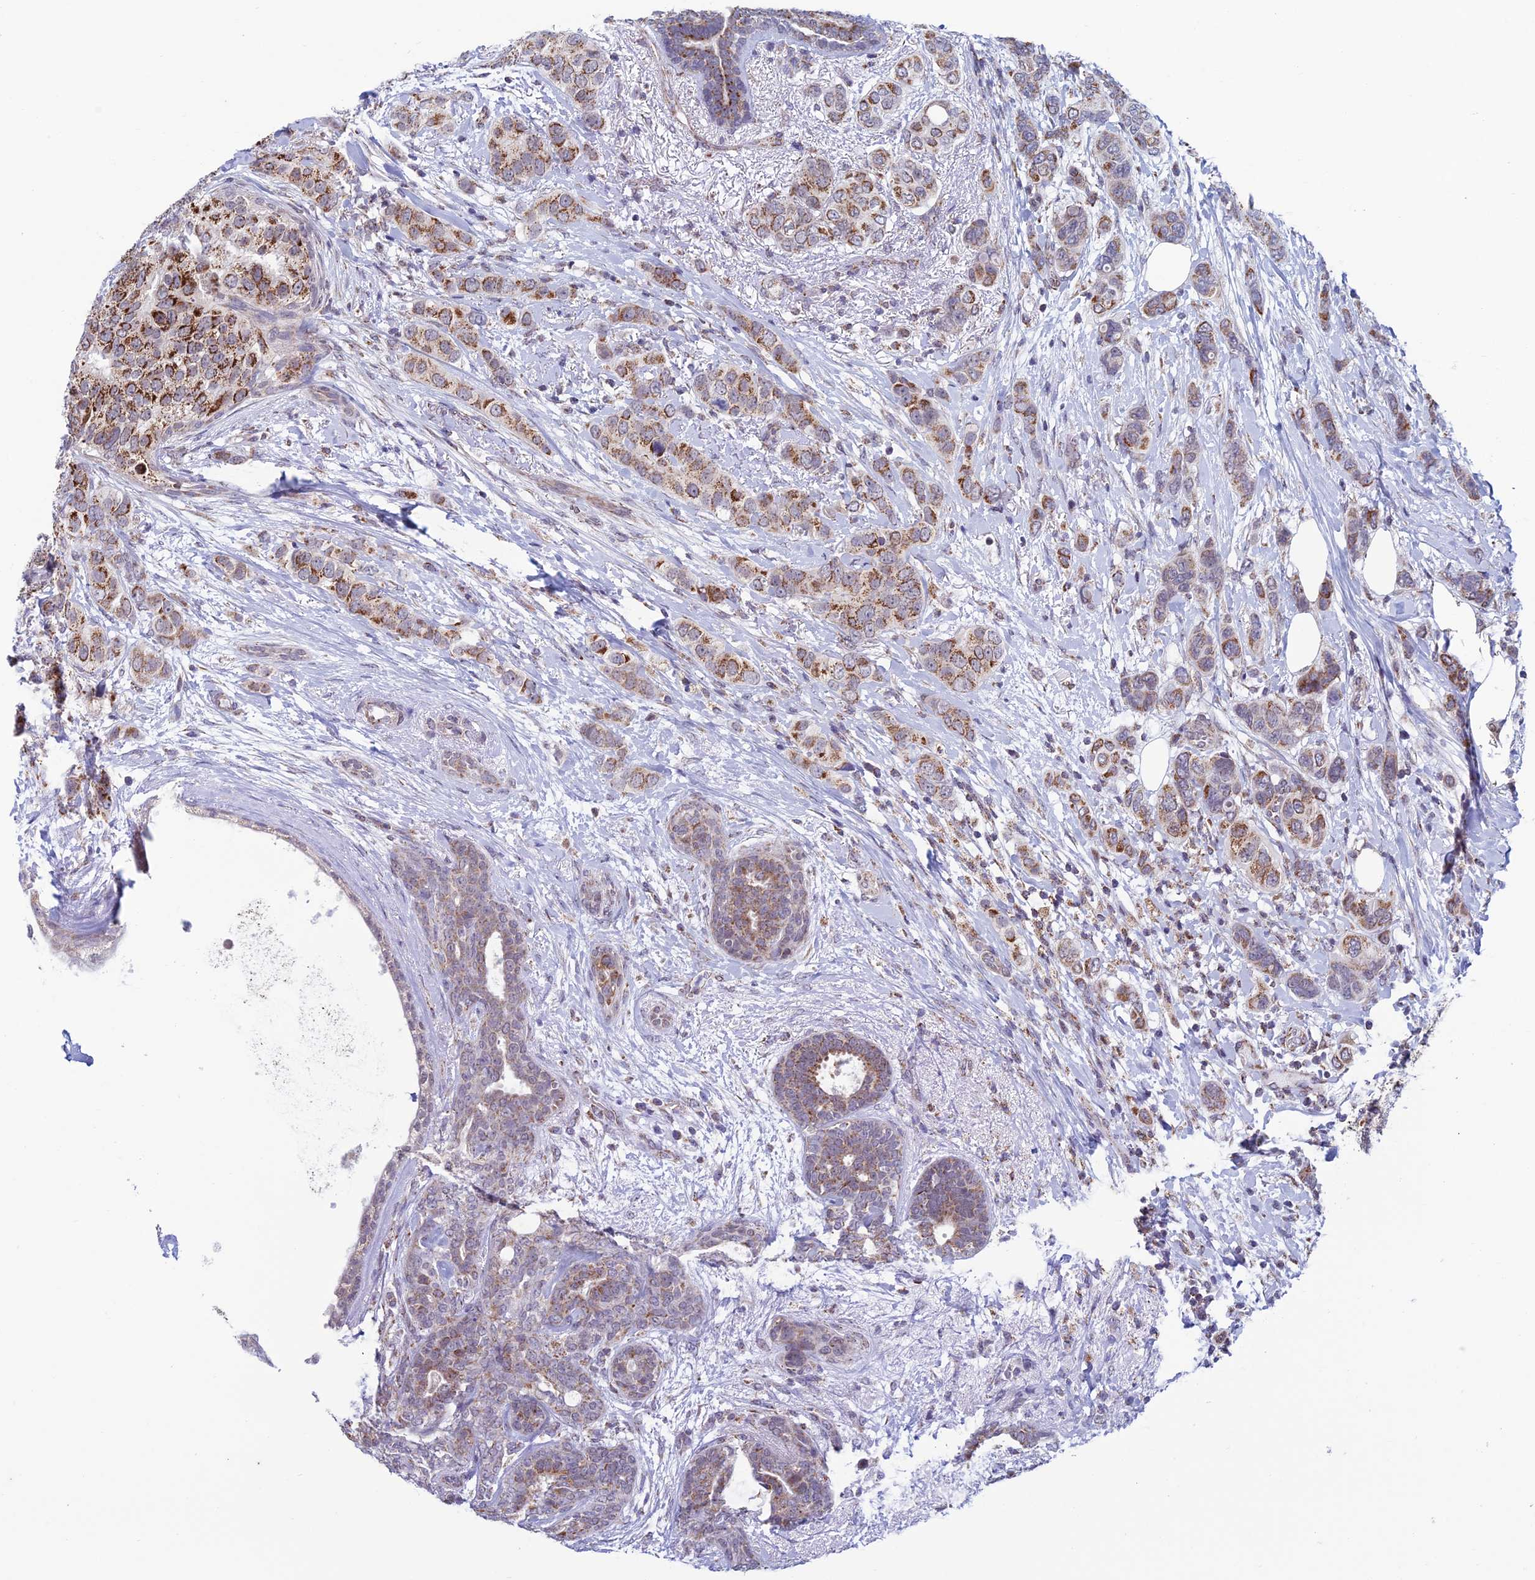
{"staining": {"intensity": "moderate", "quantity": ">75%", "location": "cytoplasmic/membranous"}, "tissue": "breast cancer", "cell_type": "Tumor cells", "image_type": "cancer", "snomed": [{"axis": "morphology", "description": "Lobular carcinoma"}, {"axis": "topography", "description": "Breast"}], "caption": "There is medium levels of moderate cytoplasmic/membranous positivity in tumor cells of lobular carcinoma (breast), as demonstrated by immunohistochemical staining (brown color).", "gene": "ZNG1B", "patient": {"sex": "female", "age": 51}}